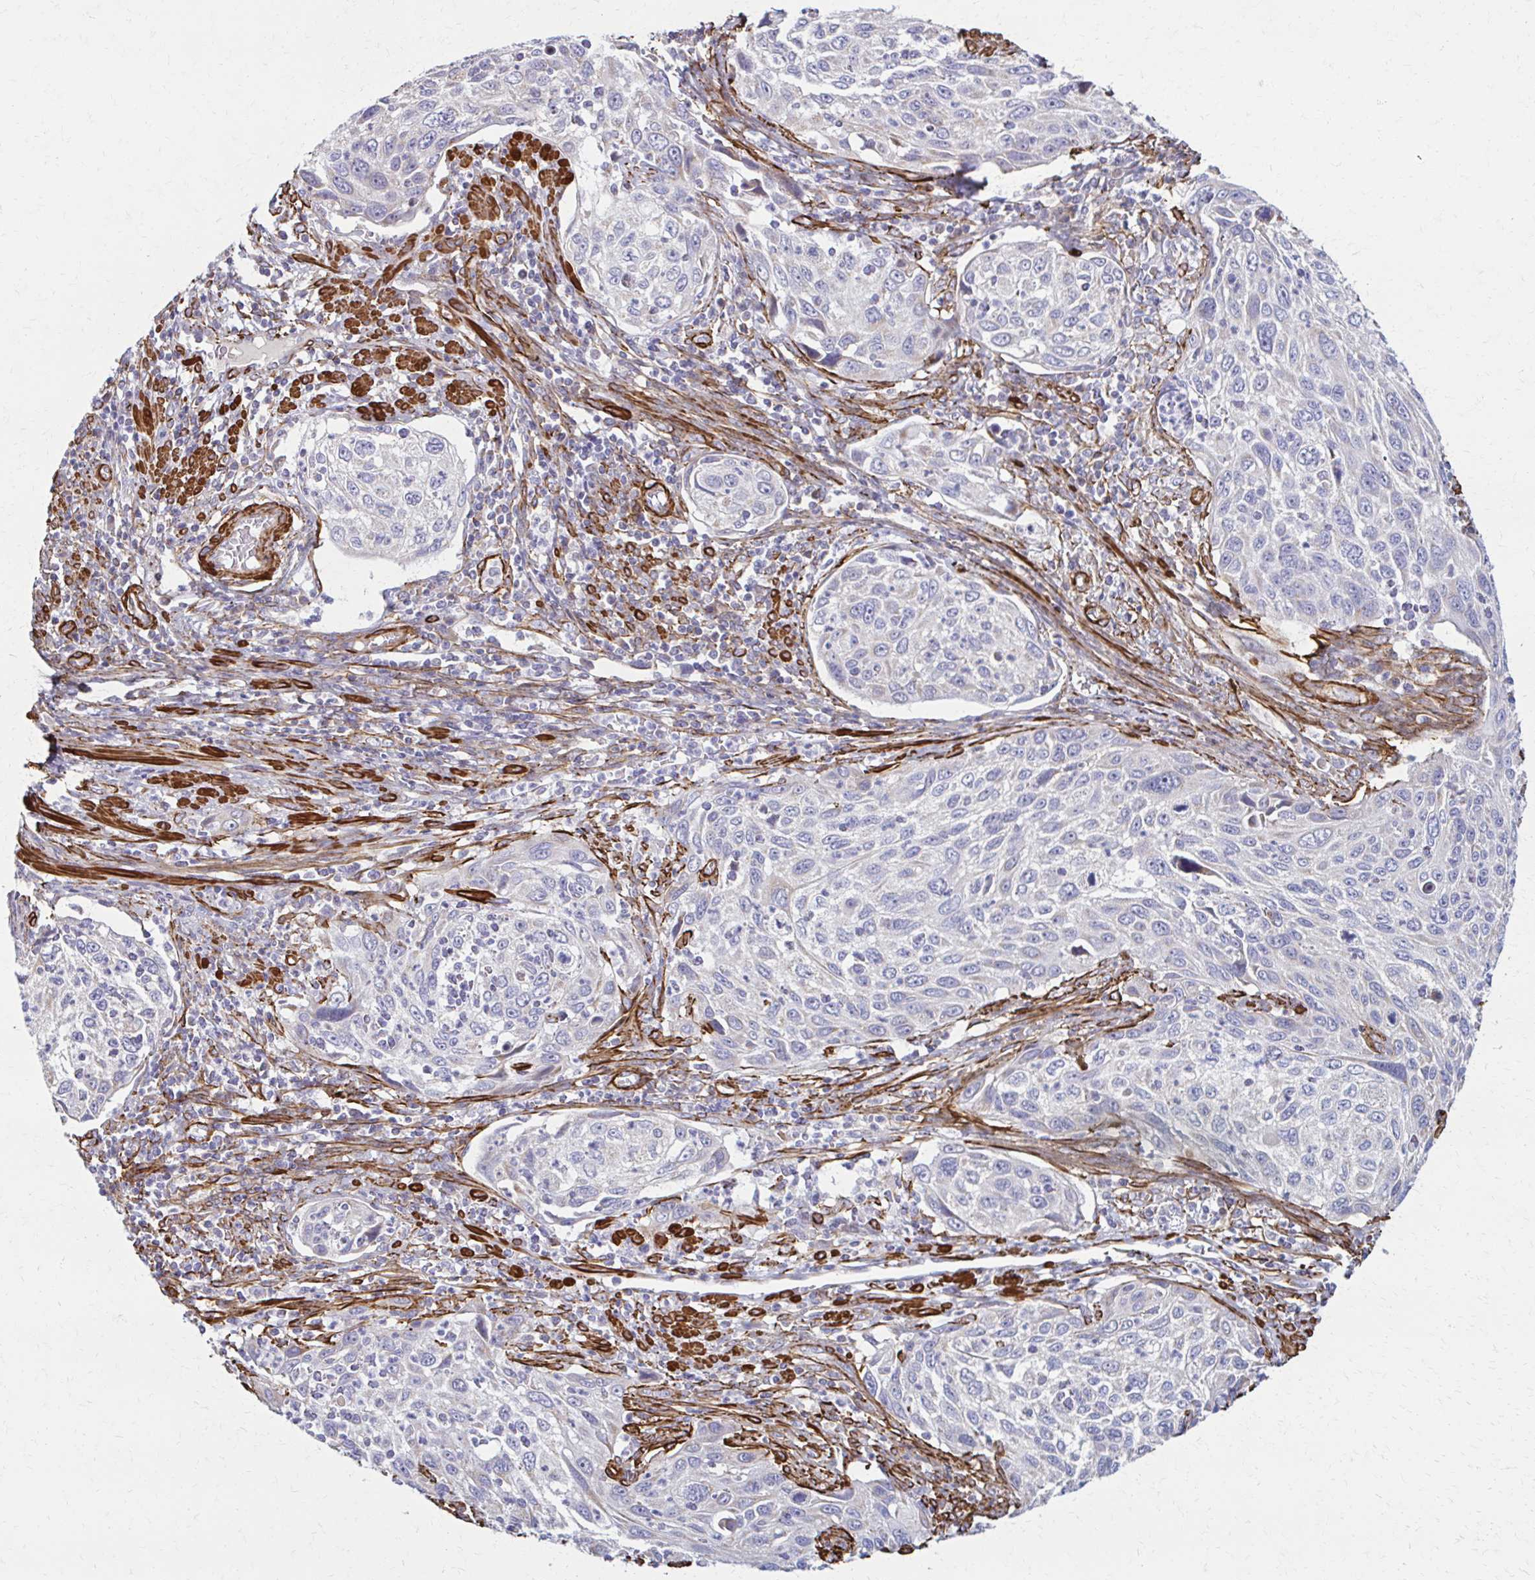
{"staining": {"intensity": "negative", "quantity": "none", "location": "none"}, "tissue": "cervical cancer", "cell_type": "Tumor cells", "image_type": "cancer", "snomed": [{"axis": "morphology", "description": "Squamous cell carcinoma, NOS"}, {"axis": "topography", "description": "Cervix"}], "caption": "Immunohistochemical staining of human cervical cancer (squamous cell carcinoma) shows no significant positivity in tumor cells.", "gene": "TIMMDC1", "patient": {"sex": "female", "age": 70}}